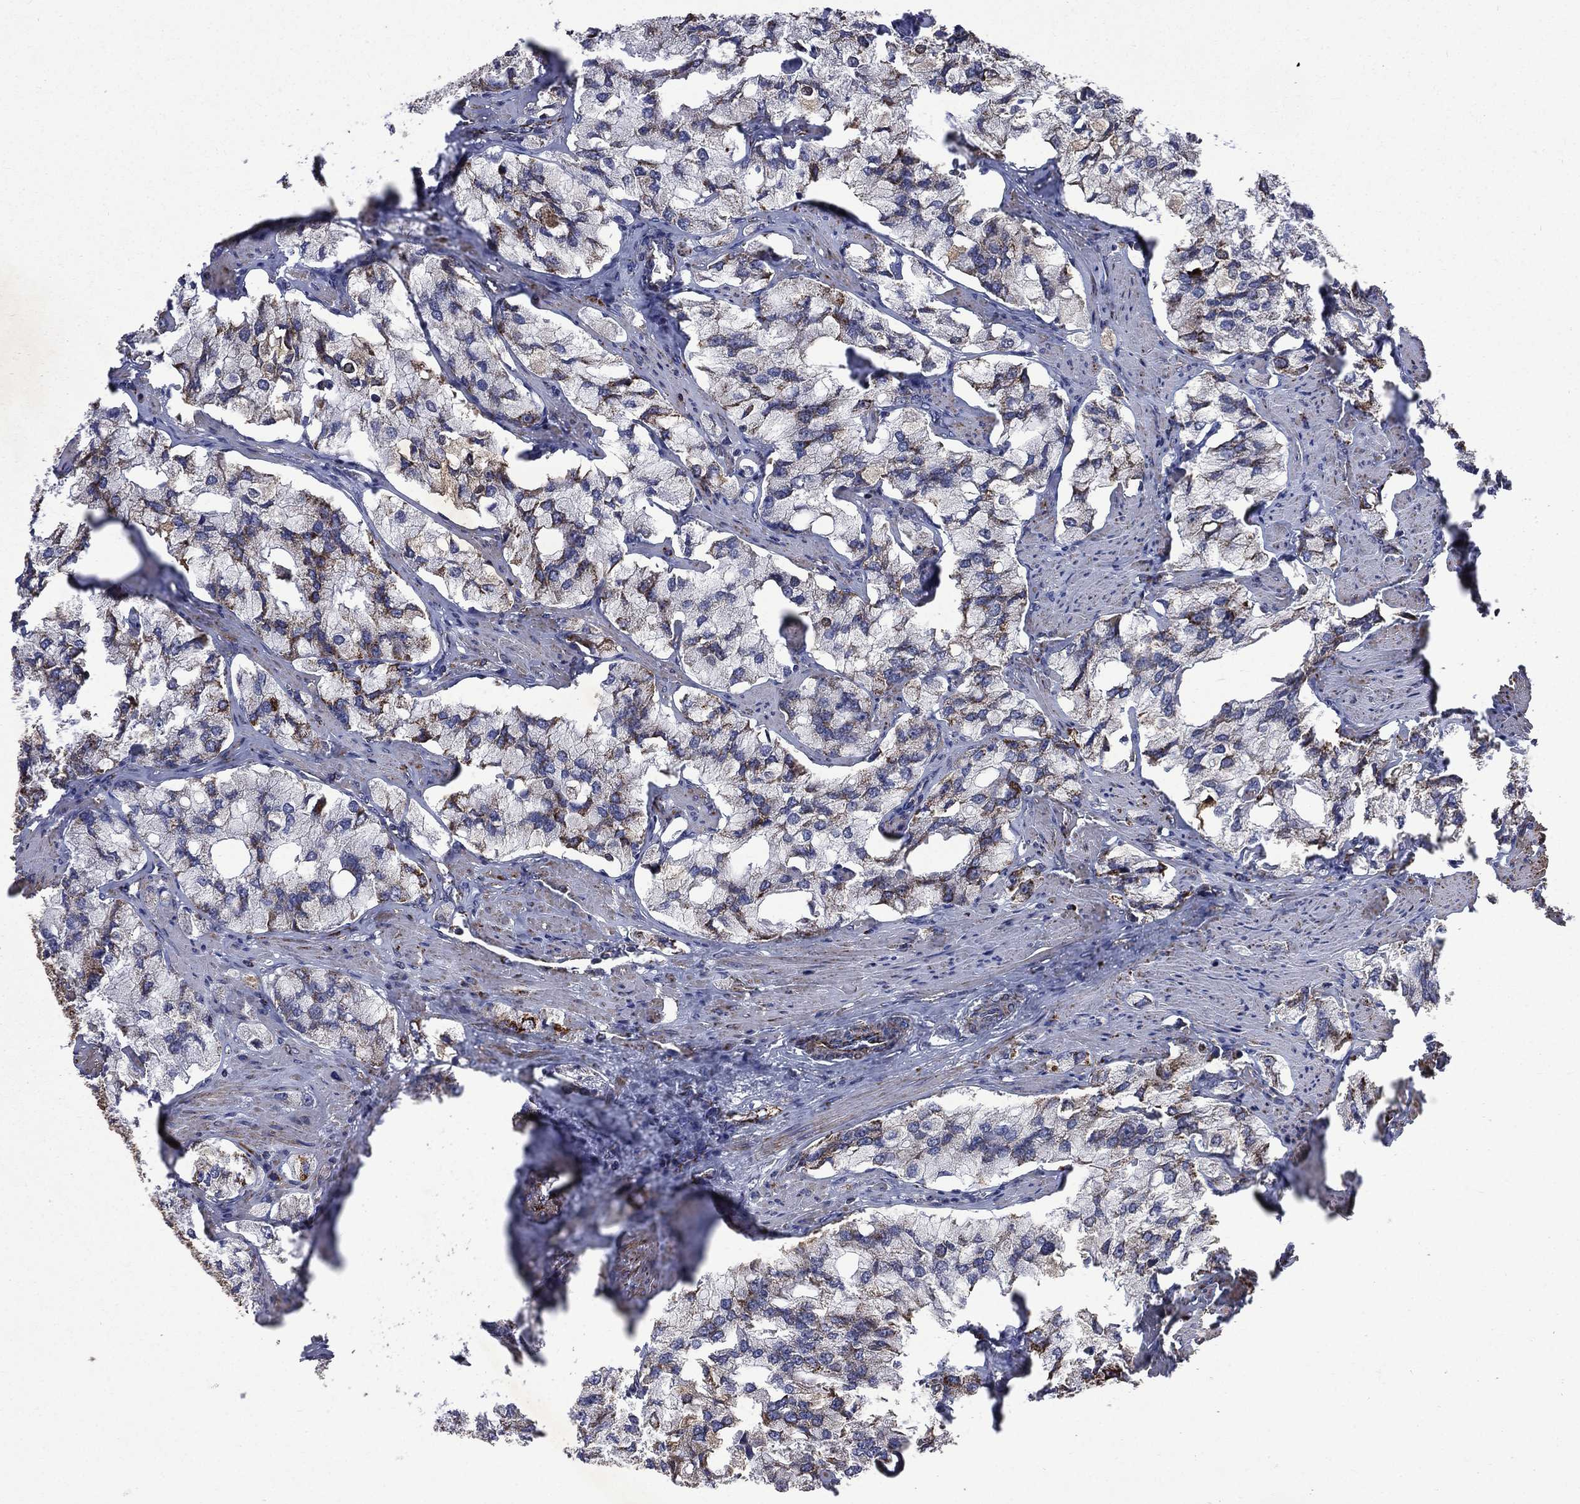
{"staining": {"intensity": "strong", "quantity": "25%-75%", "location": "cytoplasmic/membranous"}, "tissue": "prostate cancer", "cell_type": "Tumor cells", "image_type": "cancer", "snomed": [{"axis": "morphology", "description": "Adenocarcinoma, NOS"}, {"axis": "topography", "description": "Prostate and seminal vesicle, NOS"}, {"axis": "topography", "description": "Prostate"}], "caption": "The histopathology image displays immunohistochemical staining of adenocarcinoma (prostate). There is strong cytoplasmic/membranous expression is identified in about 25%-75% of tumor cells. The staining was performed using DAB to visualize the protein expression in brown, while the nuclei were stained in blue with hematoxylin (Magnification: 20x).", "gene": "GOT2", "patient": {"sex": "male", "age": 64}}